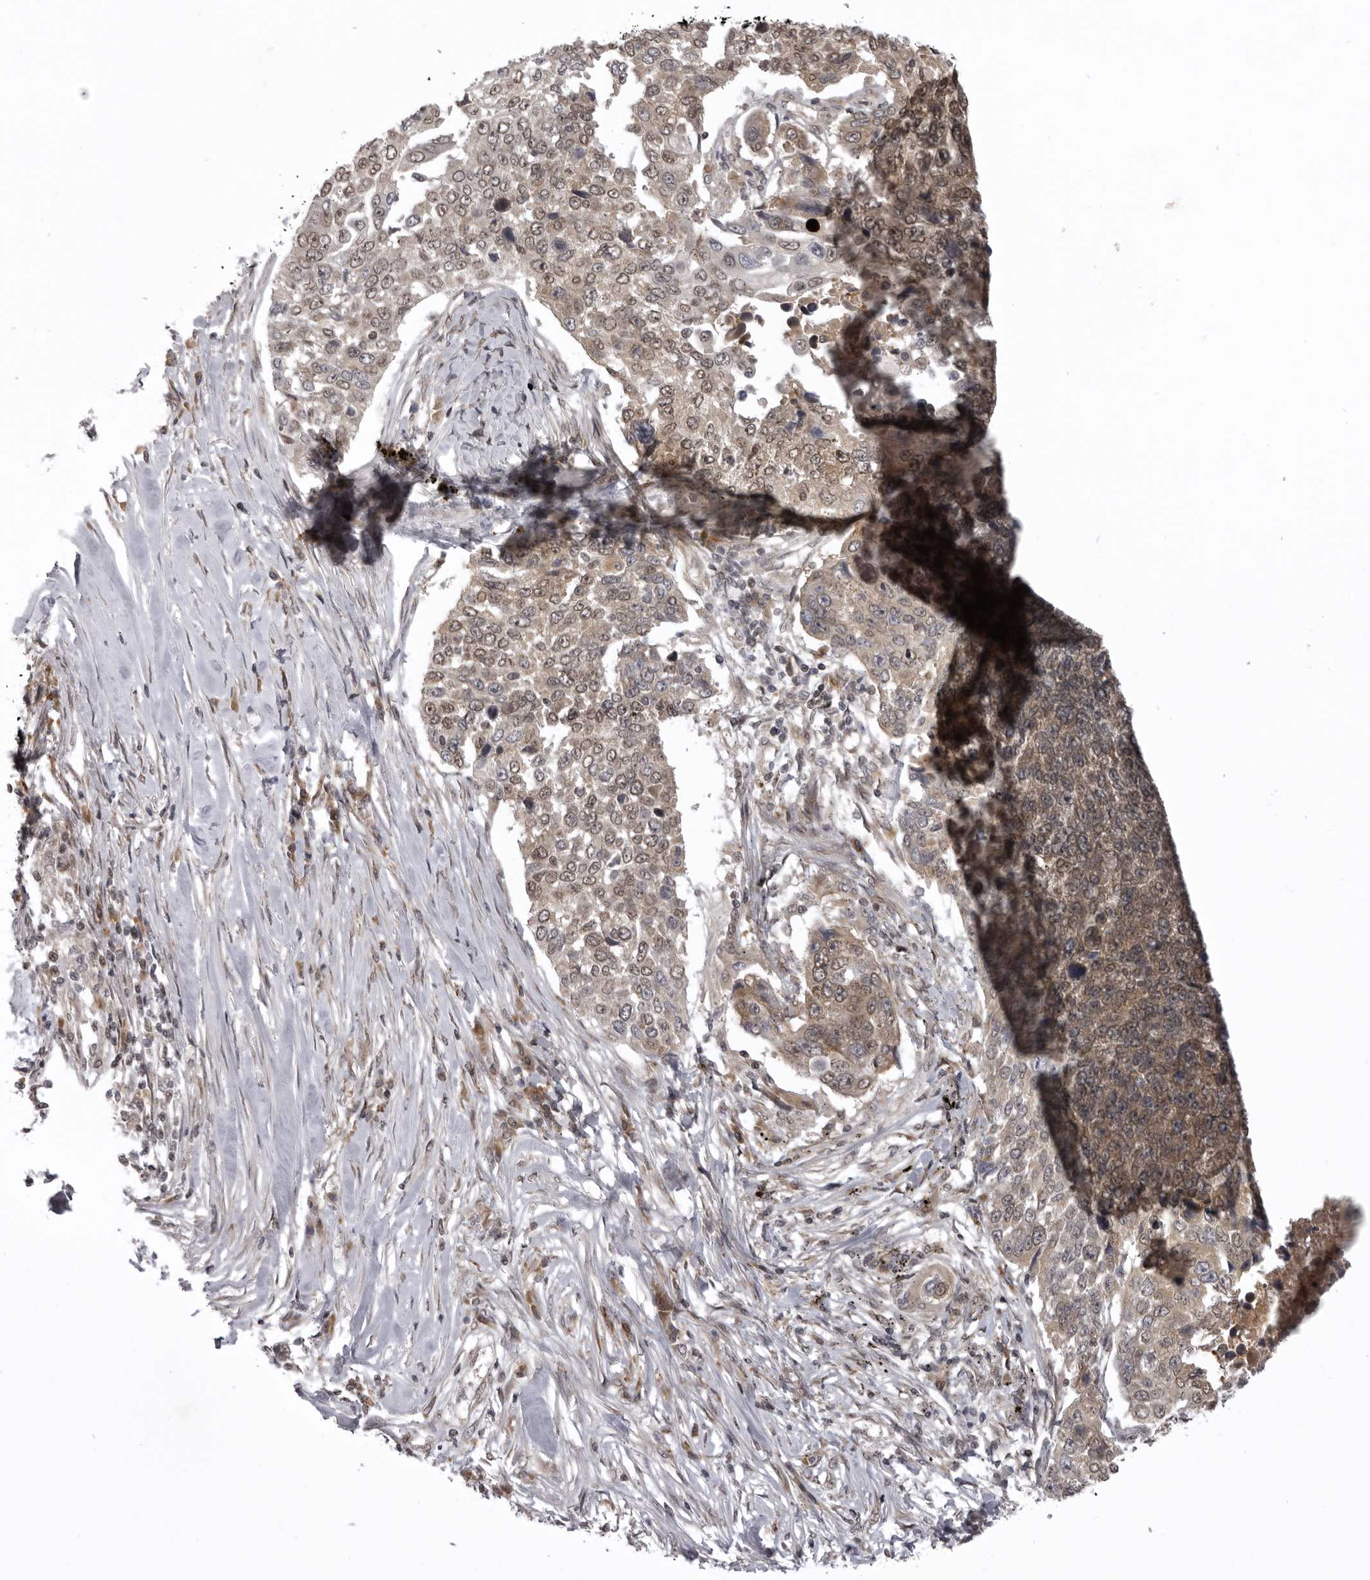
{"staining": {"intensity": "weak", "quantity": "25%-75%", "location": "cytoplasmic/membranous,nuclear"}, "tissue": "lung cancer", "cell_type": "Tumor cells", "image_type": "cancer", "snomed": [{"axis": "morphology", "description": "Squamous cell carcinoma, NOS"}, {"axis": "topography", "description": "Lung"}], "caption": "Lung cancer tissue demonstrates weak cytoplasmic/membranous and nuclear positivity in approximately 25%-75% of tumor cells, visualized by immunohistochemistry.", "gene": "C1orf109", "patient": {"sex": "male", "age": 66}}